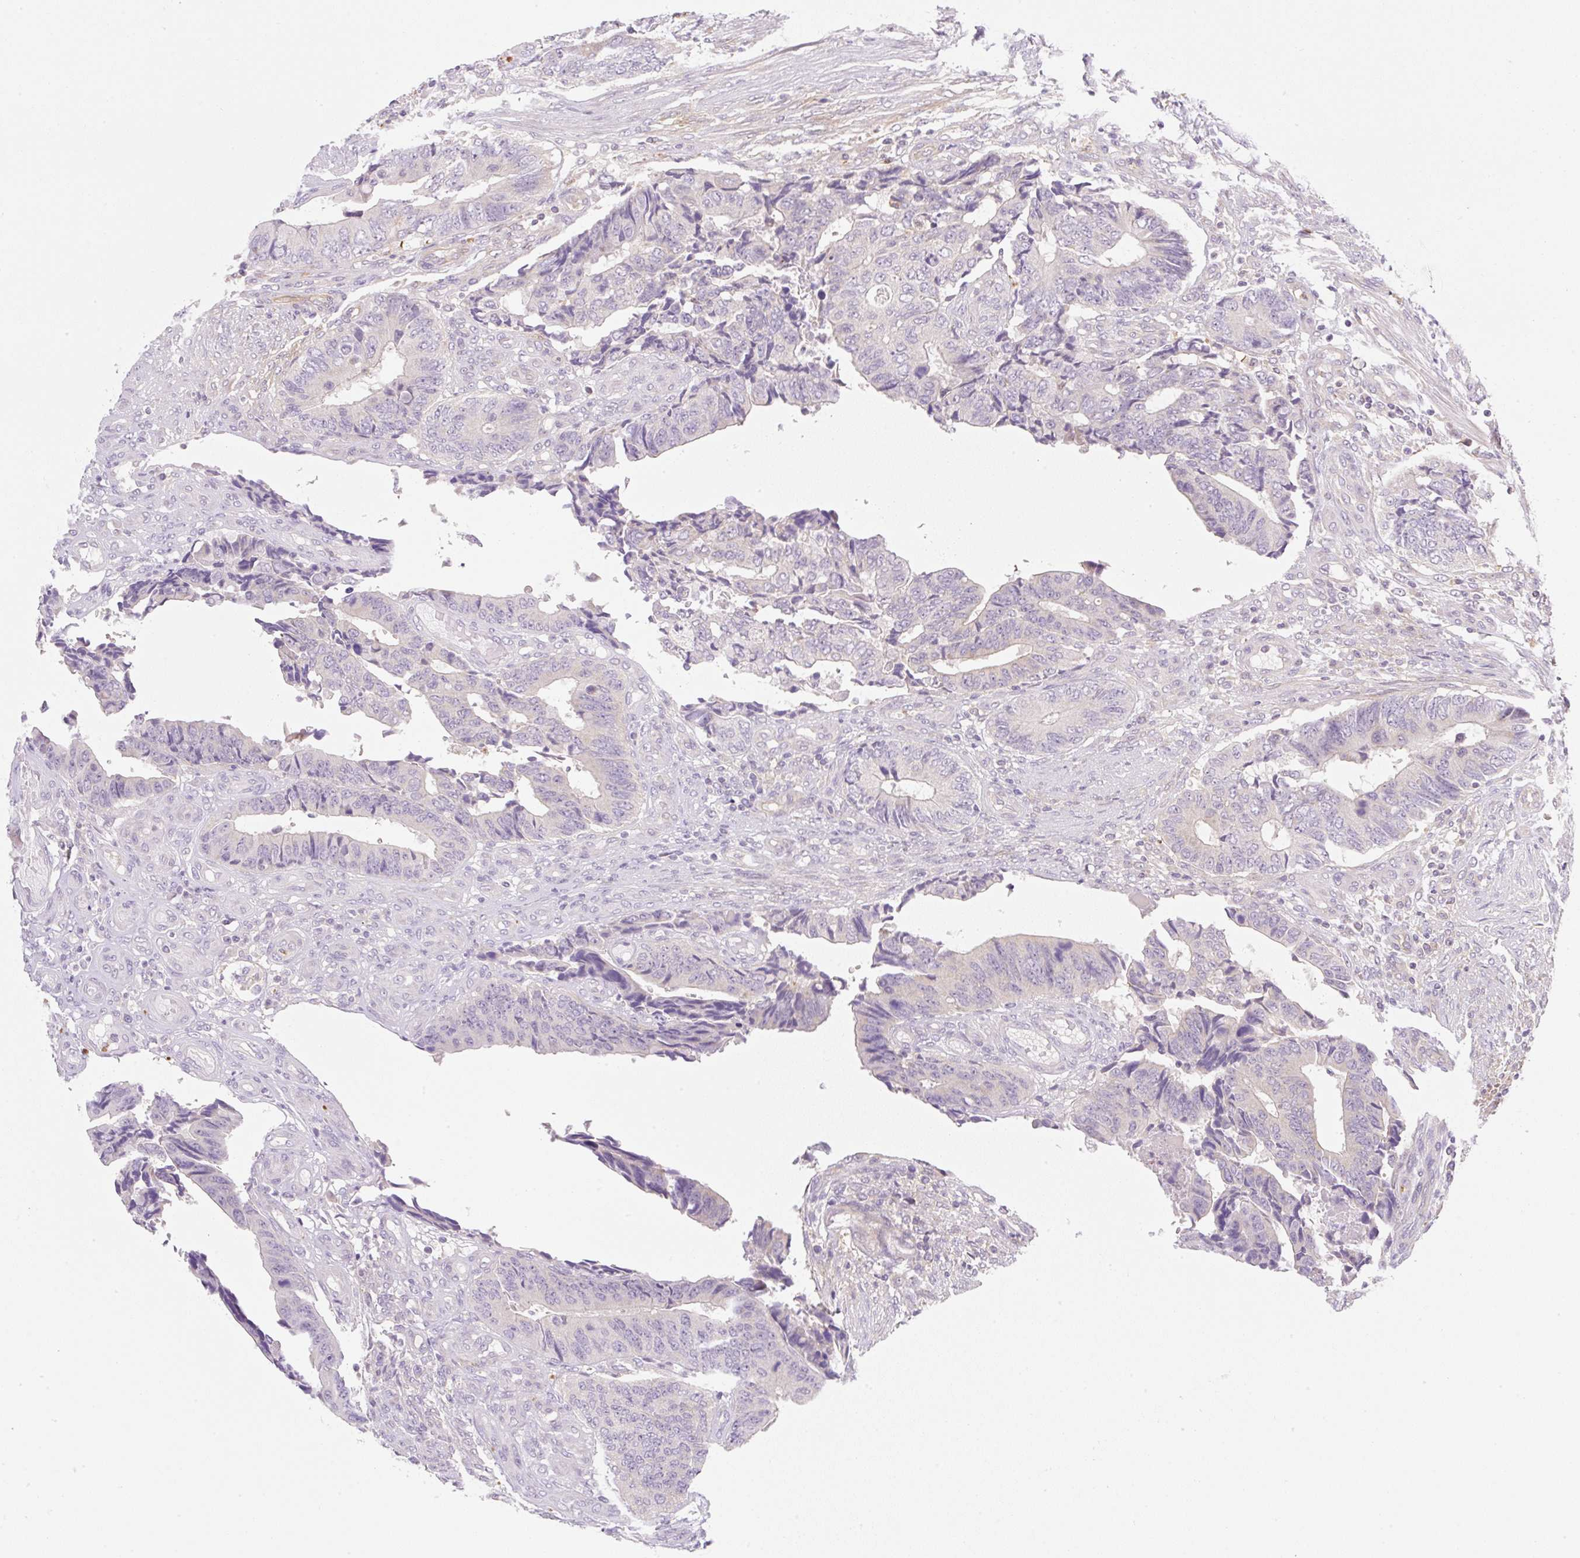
{"staining": {"intensity": "negative", "quantity": "none", "location": "none"}, "tissue": "colorectal cancer", "cell_type": "Tumor cells", "image_type": "cancer", "snomed": [{"axis": "morphology", "description": "Adenocarcinoma, NOS"}, {"axis": "topography", "description": "Colon"}], "caption": "There is no significant staining in tumor cells of colorectal cancer. Brightfield microscopy of IHC stained with DAB (3,3'-diaminobenzidine) (brown) and hematoxylin (blue), captured at high magnification.", "gene": "OMA1", "patient": {"sex": "male", "age": 87}}